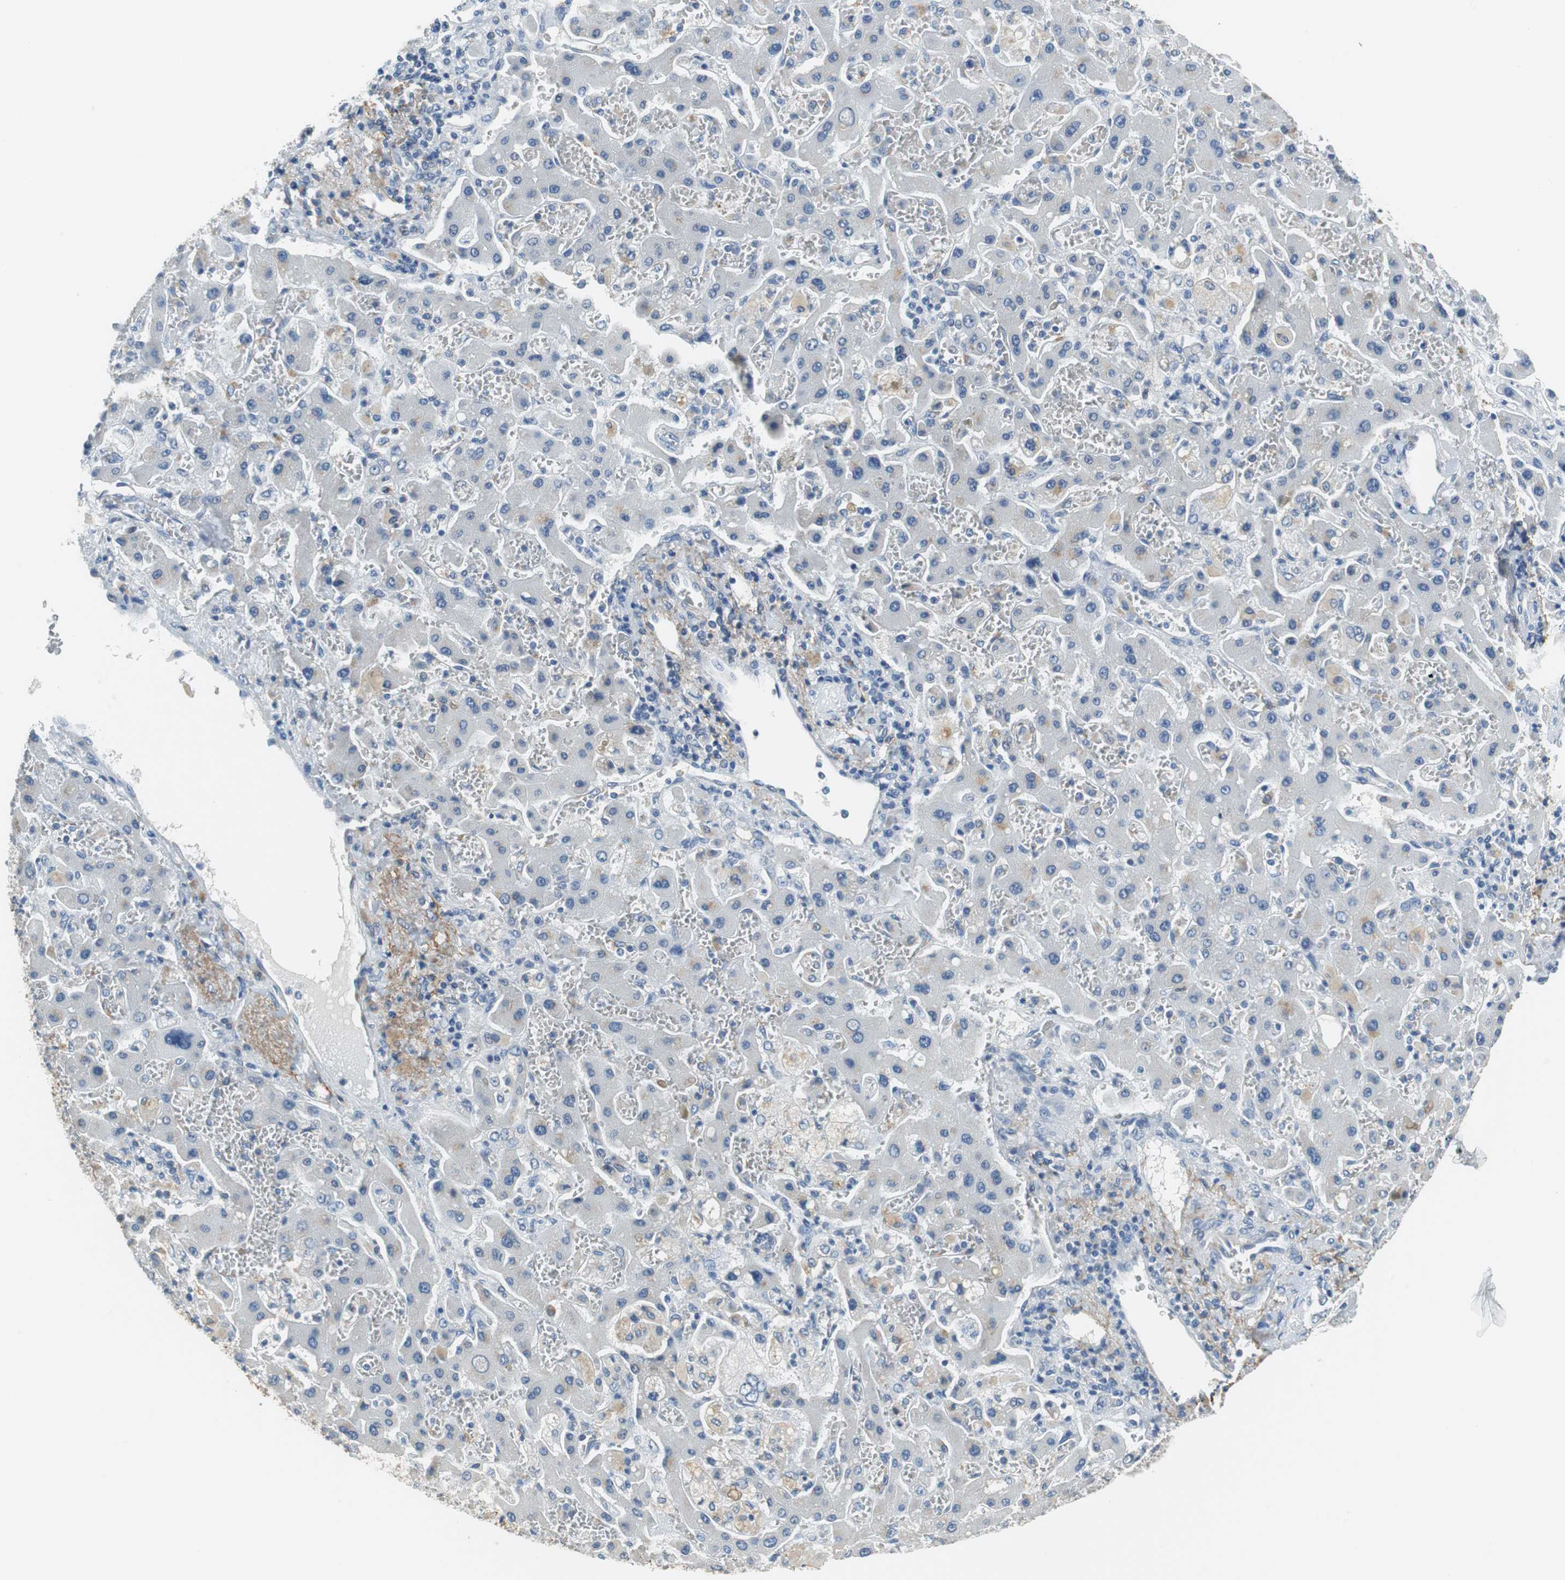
{"staining": {"intensity": "negative", "quantity": "none", "location": "none"}, "tissue": "liver cancer", "cell_type": "Tumor cells", "image_type": "cancer", "snomed": [{"axis": "morphology", "description": "Cholangiocarcinoma"}, {"axis": "topography", "description": "Liver"}], "caption": "Tumor cells show no significant expression in liver cholangiocarcinoma.", "gene": "MUC7", "patient": {"sex": "male", "age": 50}}